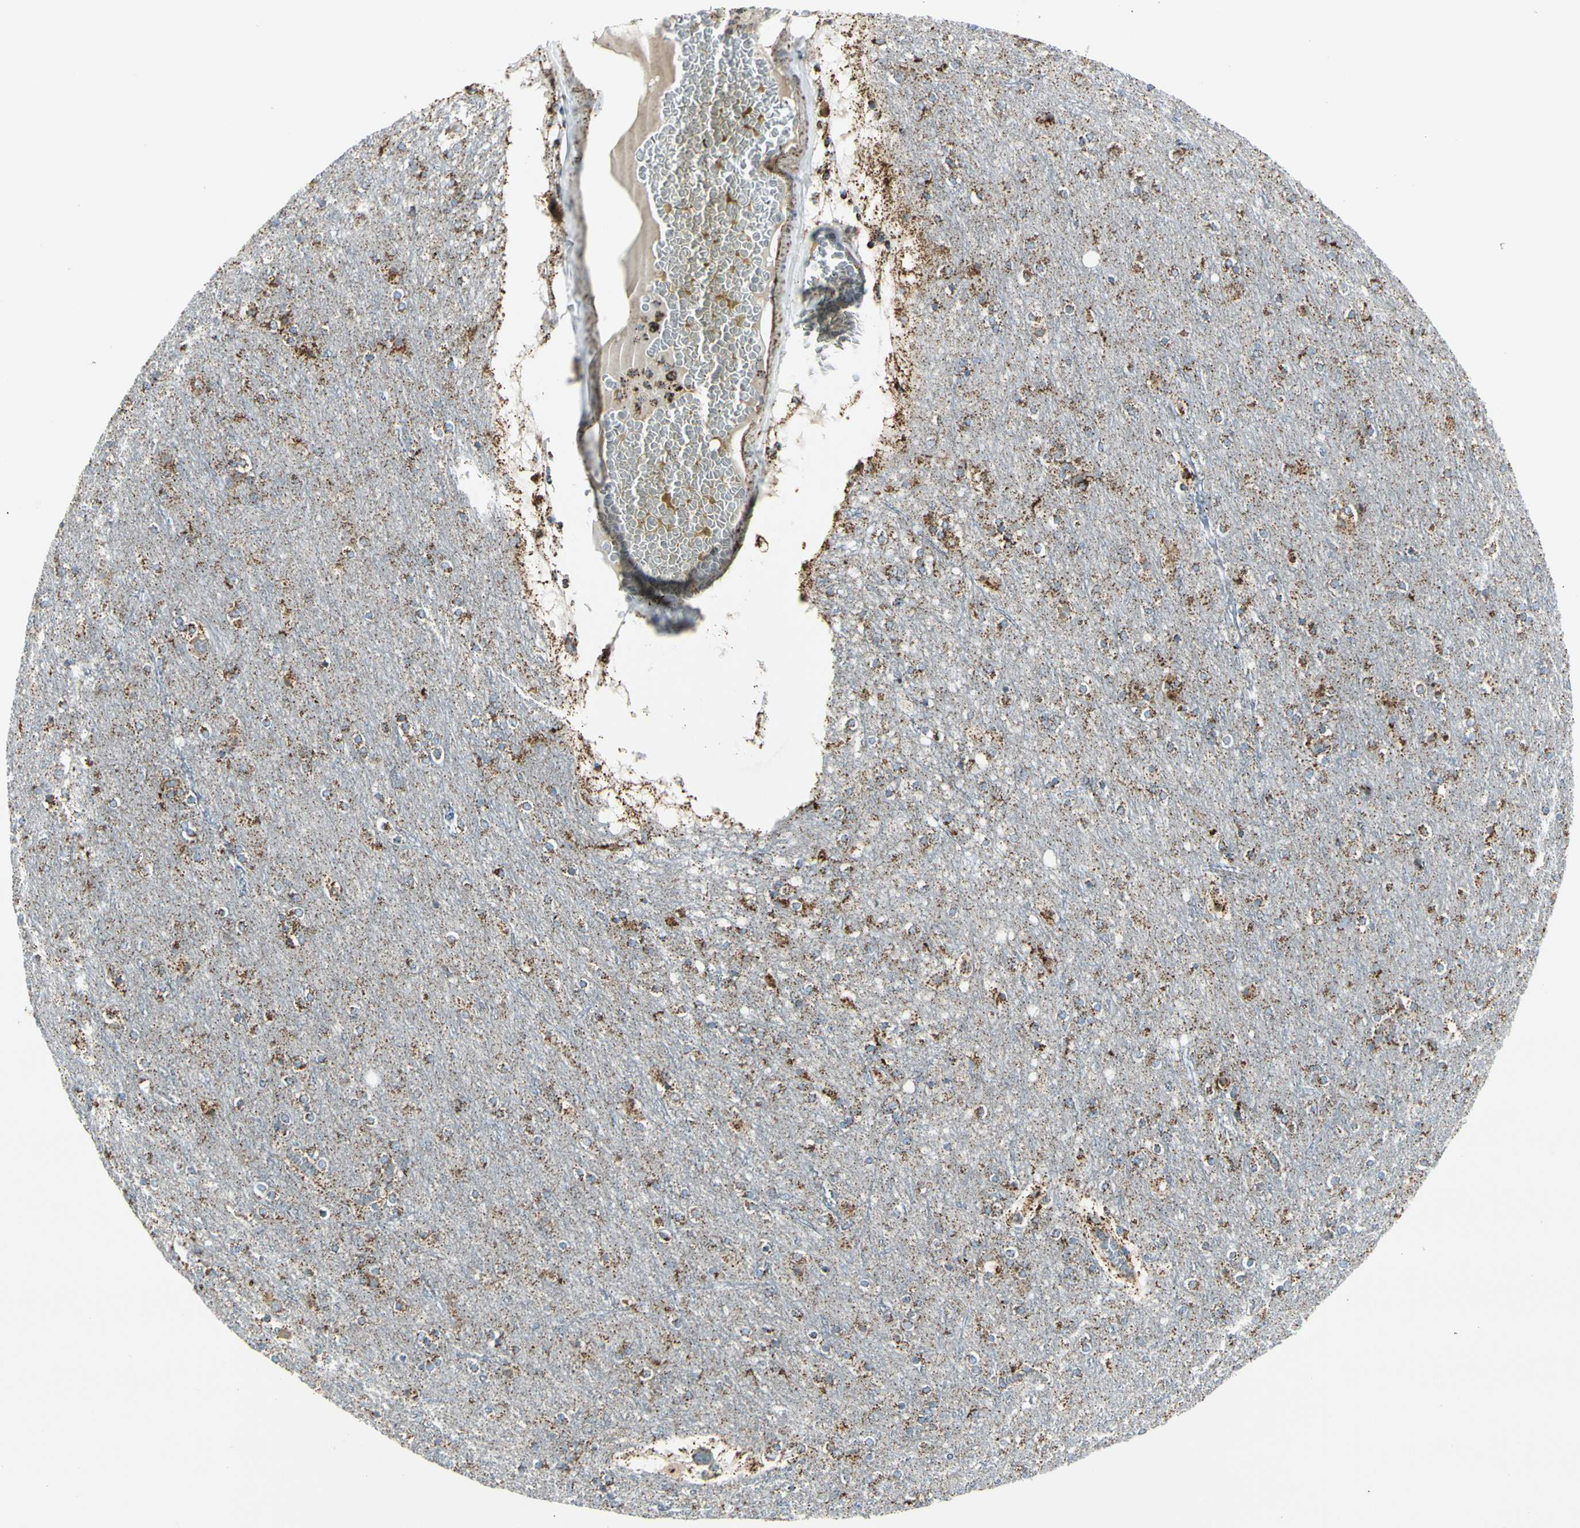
{"staining": {"intensity": "moderate", "quantity": "25%-75%", "location": "cytoplasmic/membranous"}, "tissue": "cerebral cortex", "cell_type": "Endothelial cells", "image_type": "normal", "snomed": [{"axis": "morphology", "description": "Normal tissue, NOS"}, {"axis": "topography", "description": "Cerebral cortex"}], "caption": "A histopathology image showing moderate cytoplasmic/membranous expression in about 25%-75% of endothelial cells in benign cerebral cortex, as visualized by brown immunohistochemical staining.", "gene": "ME2", "patient": {"sex": "female", "age": 54}}